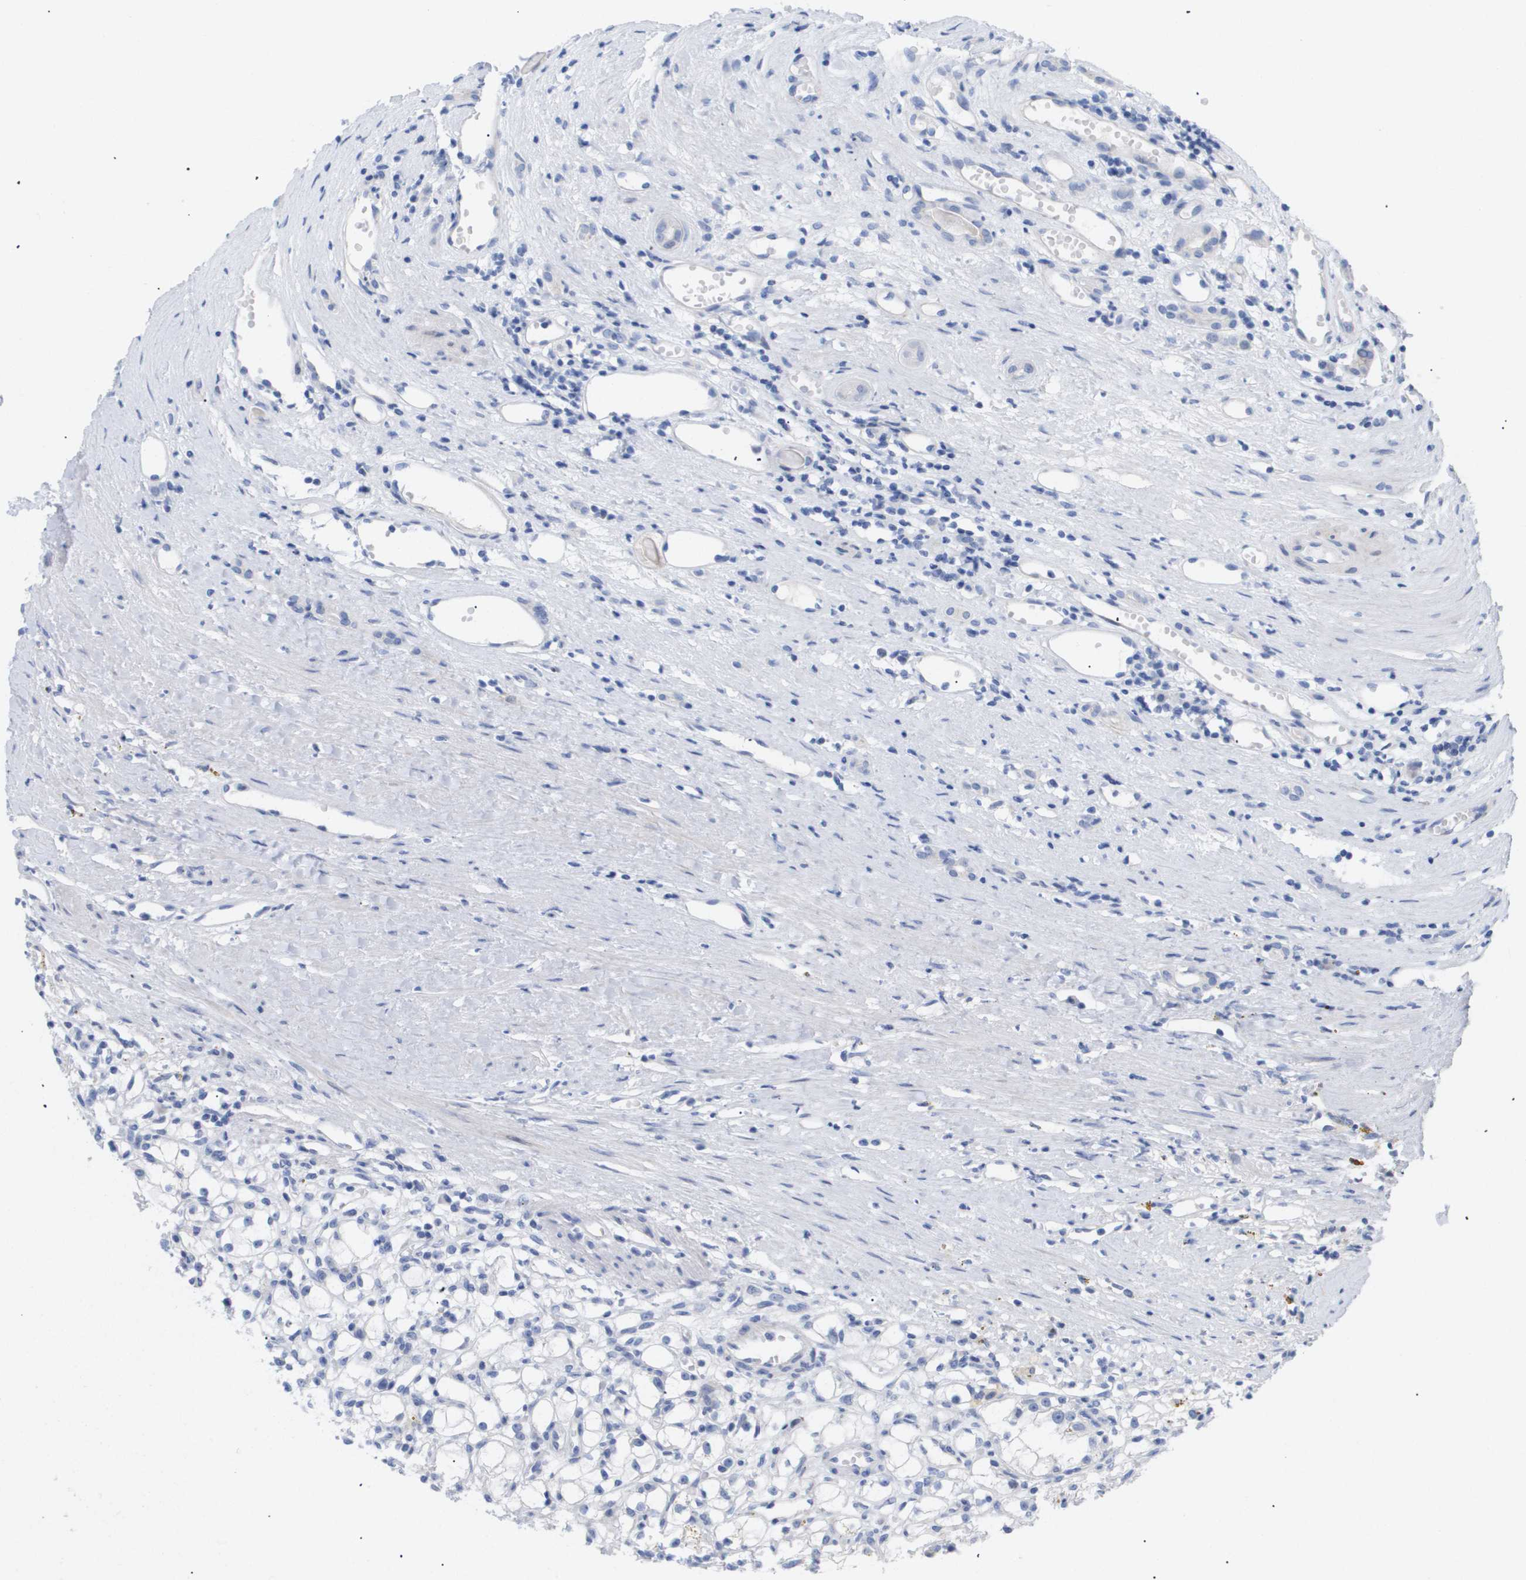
{"staining": {"intensity": "negative", "quantity": "none", "location": "none"}, "tissue": "renal cancer", "cell_type": "Tumor cells", "image_type": "cancer", "snomed": [{"axis": "morphology", "description": "Adenocarcinoma, NOS"}, {"axis": "topography", "description": "Kidney"}], "caption": "The histopathology image exhibits no significant expression in tumor cells of renal cancer.", "gene": "CAV3", "patient": {"sex": "male", "age": 56}}